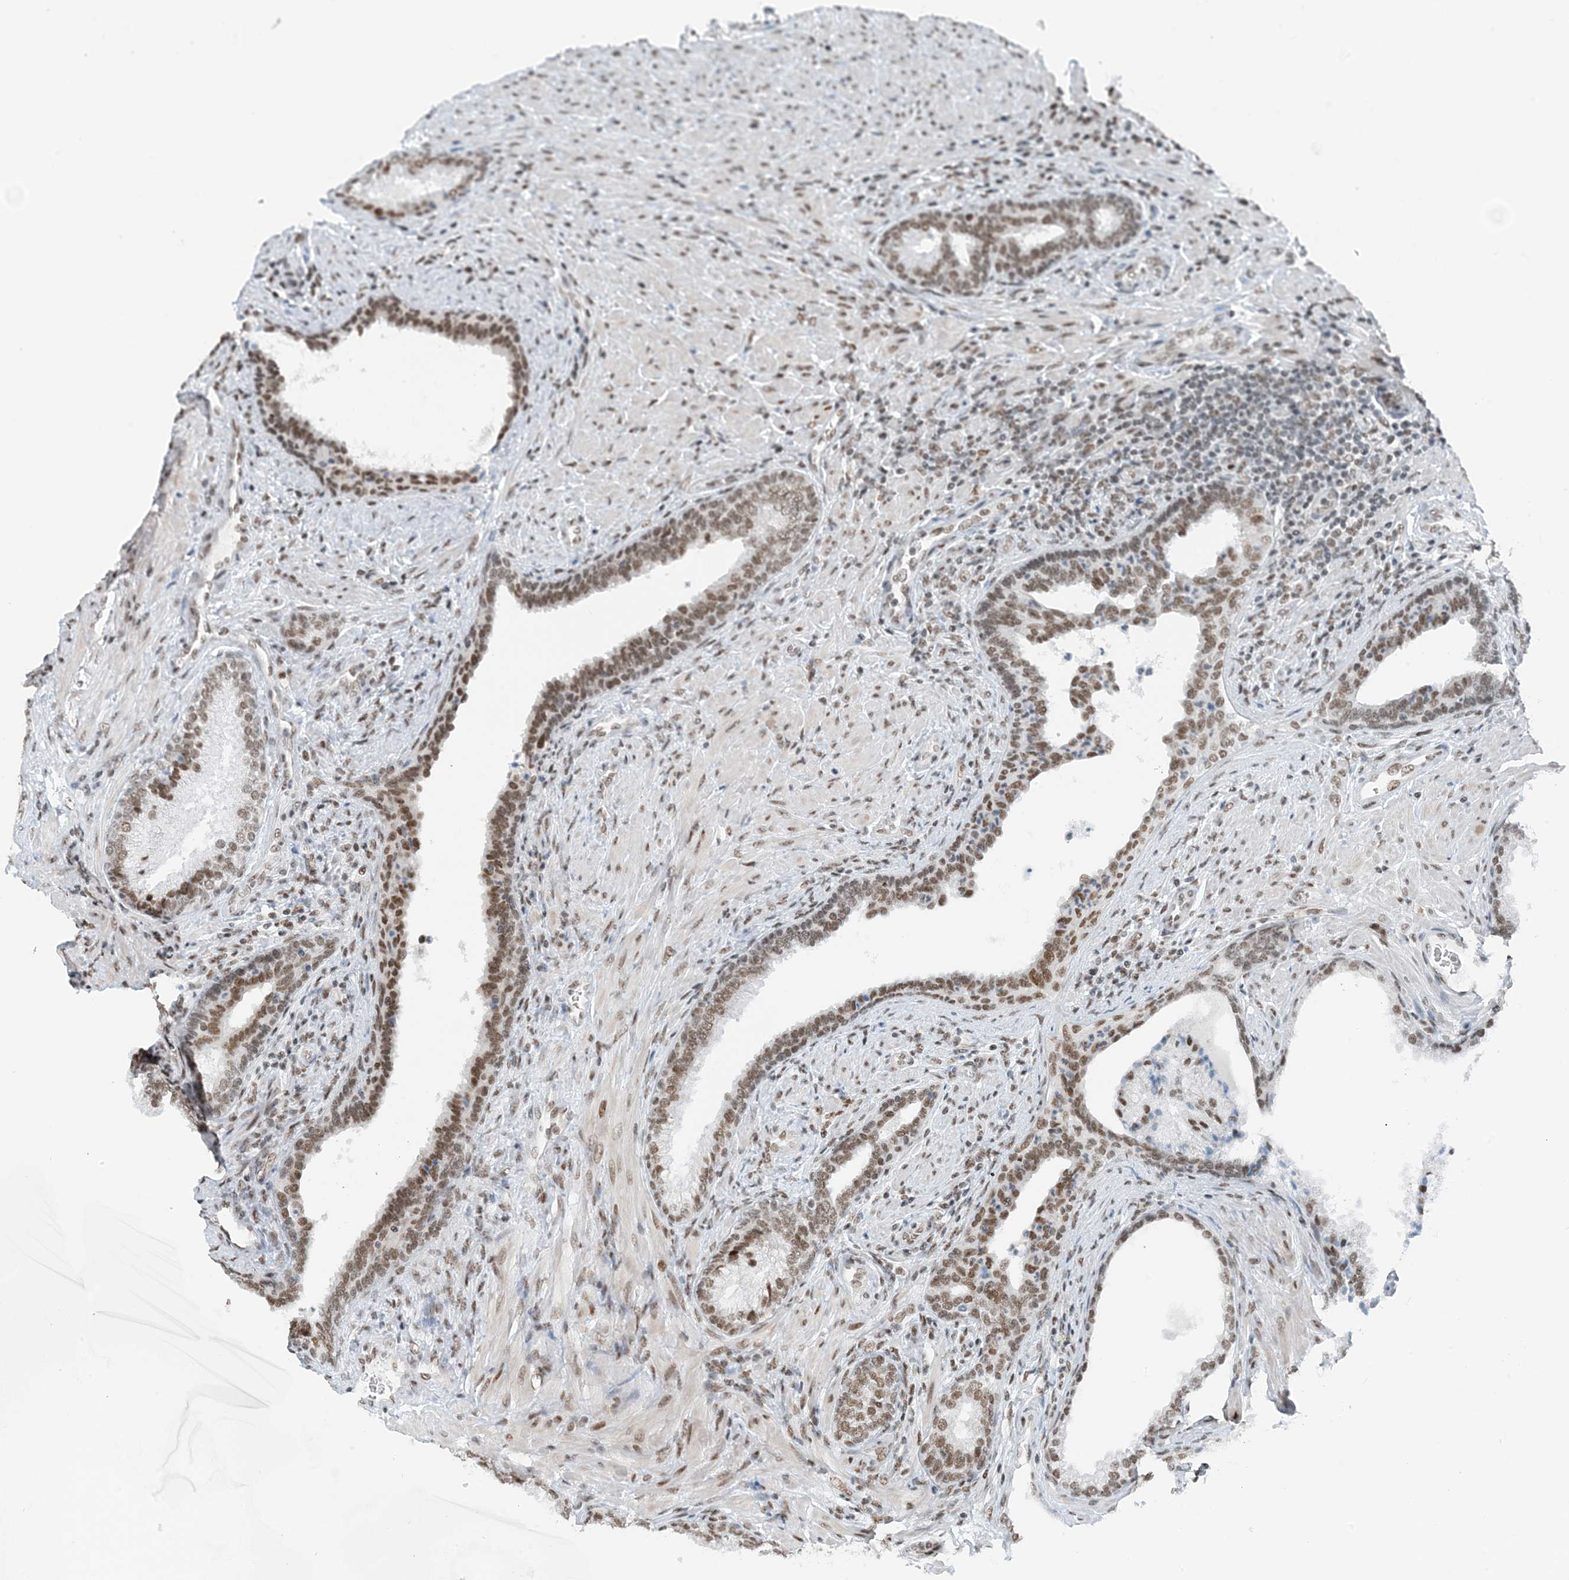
{"staining": {"intensity": "moderate", "quantity": ">75%", "location": "nuclear"}, "tissue": "prostate", "cell_type": "Glandular cells", "image_type": "normal", "snomed": [{"axis": "morphology", "description": "Normal tissue, NOS"}, {"axis": "topography", "description": "Prostate"}], "caption": "Prostate stained for a protein (brown) exhibits moderate nuclear positive expression in about >75% of glandular cells.", "gene": "ZNF500", "patient": {"sex": "male", "age": 76}}